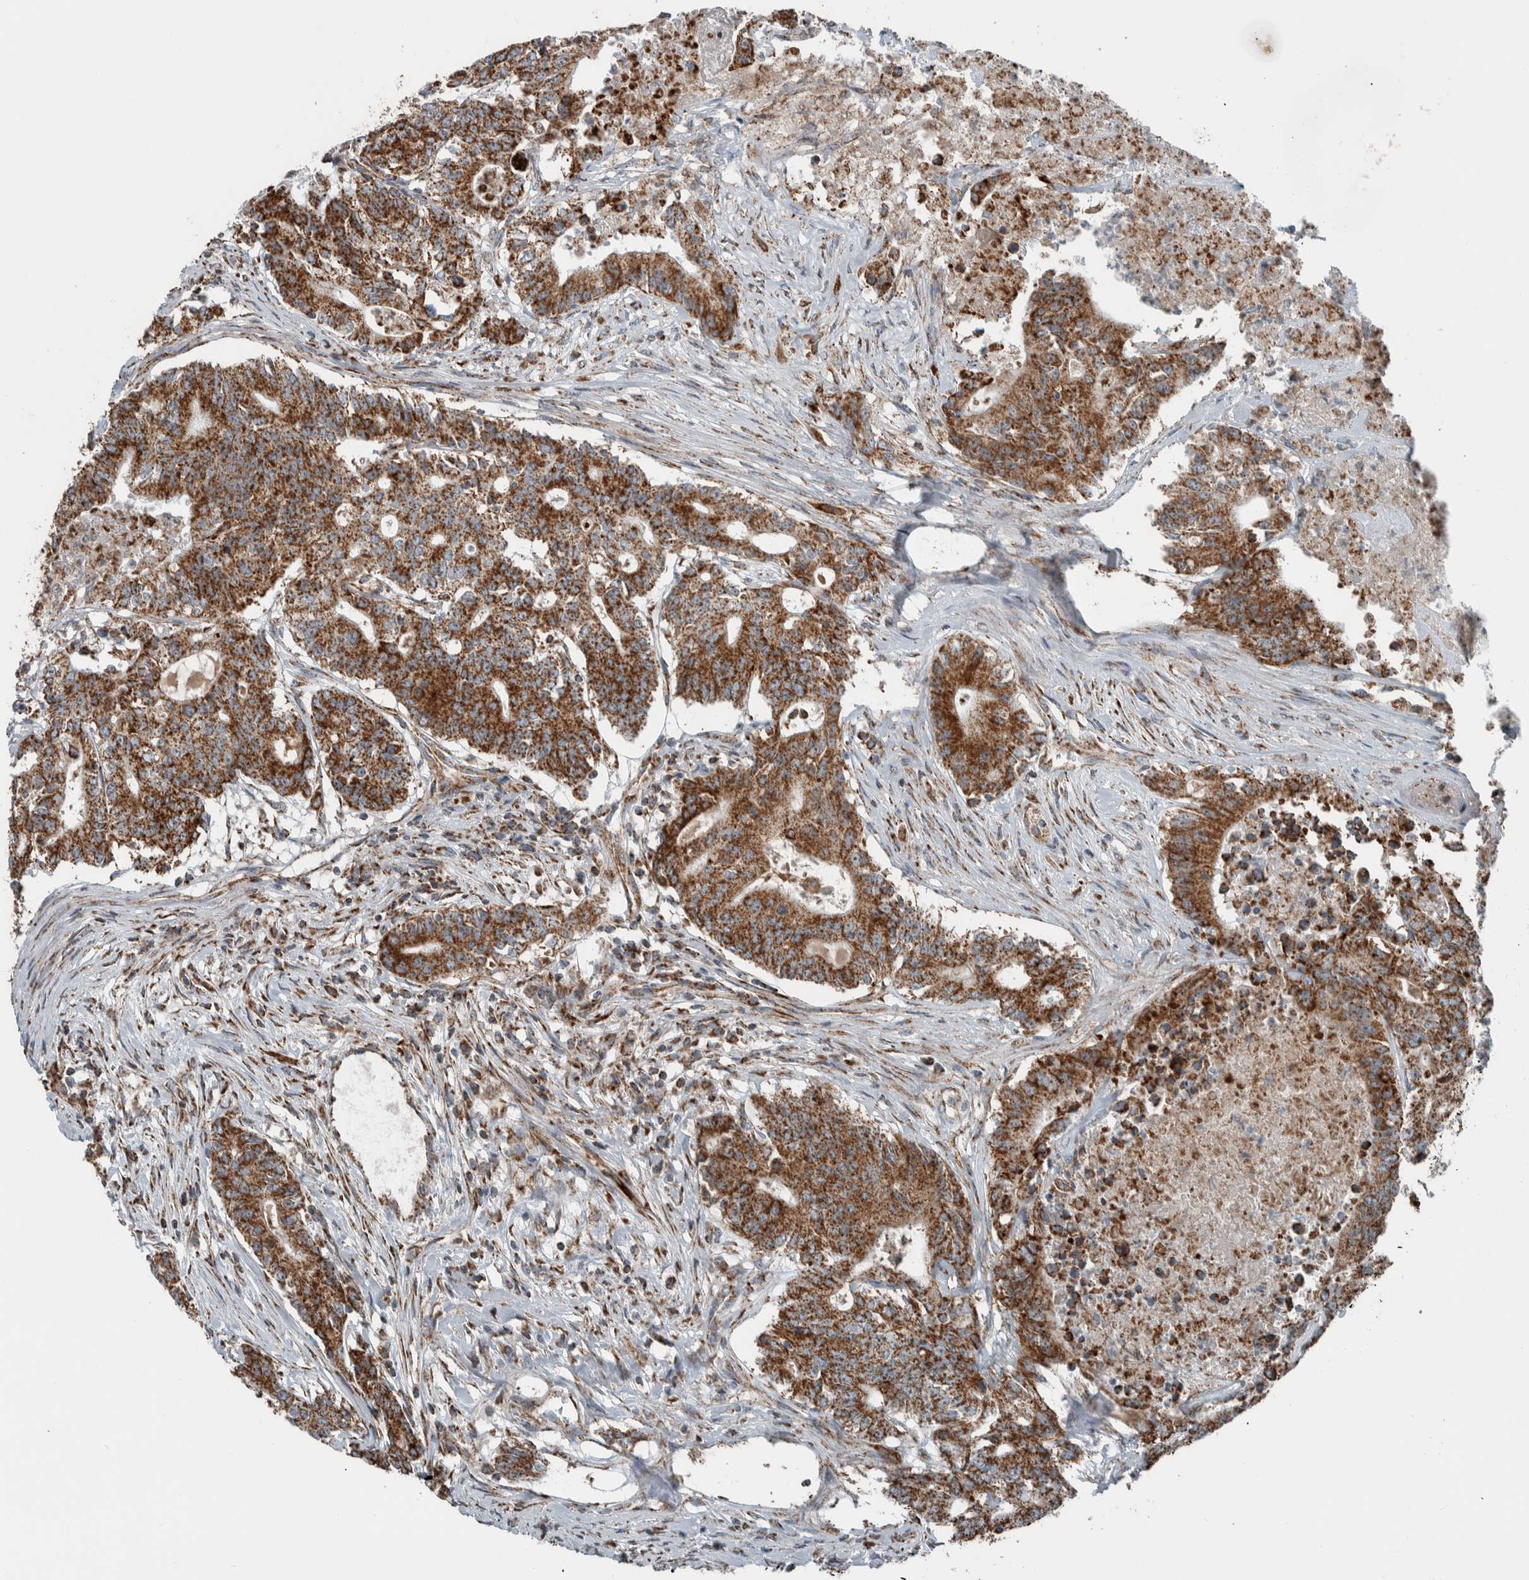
{"staining": {"intensity": "moderate", "quantity": ">75%", "location": "cytoplasmic/membranous"}, "tissue": "colorectal cancer", "cell_type": "Tumor cells", "image_type": "cancer", "snomed": [{"axis": "morphology", "description": "Adenocarcinoma, NOS"}, {"axis": "topography", "description": "Colon"}], "caption": "DAB (3,3'-diaminobenzidine) immunohistochemical staining of adenocarcinoma (colorectal) exhibits moderate cytoplasmic/membranous protein expression in about >75% of tumor cells.", "gene": "CNTROB", "patient": {"sex": "female", "age": 77}}